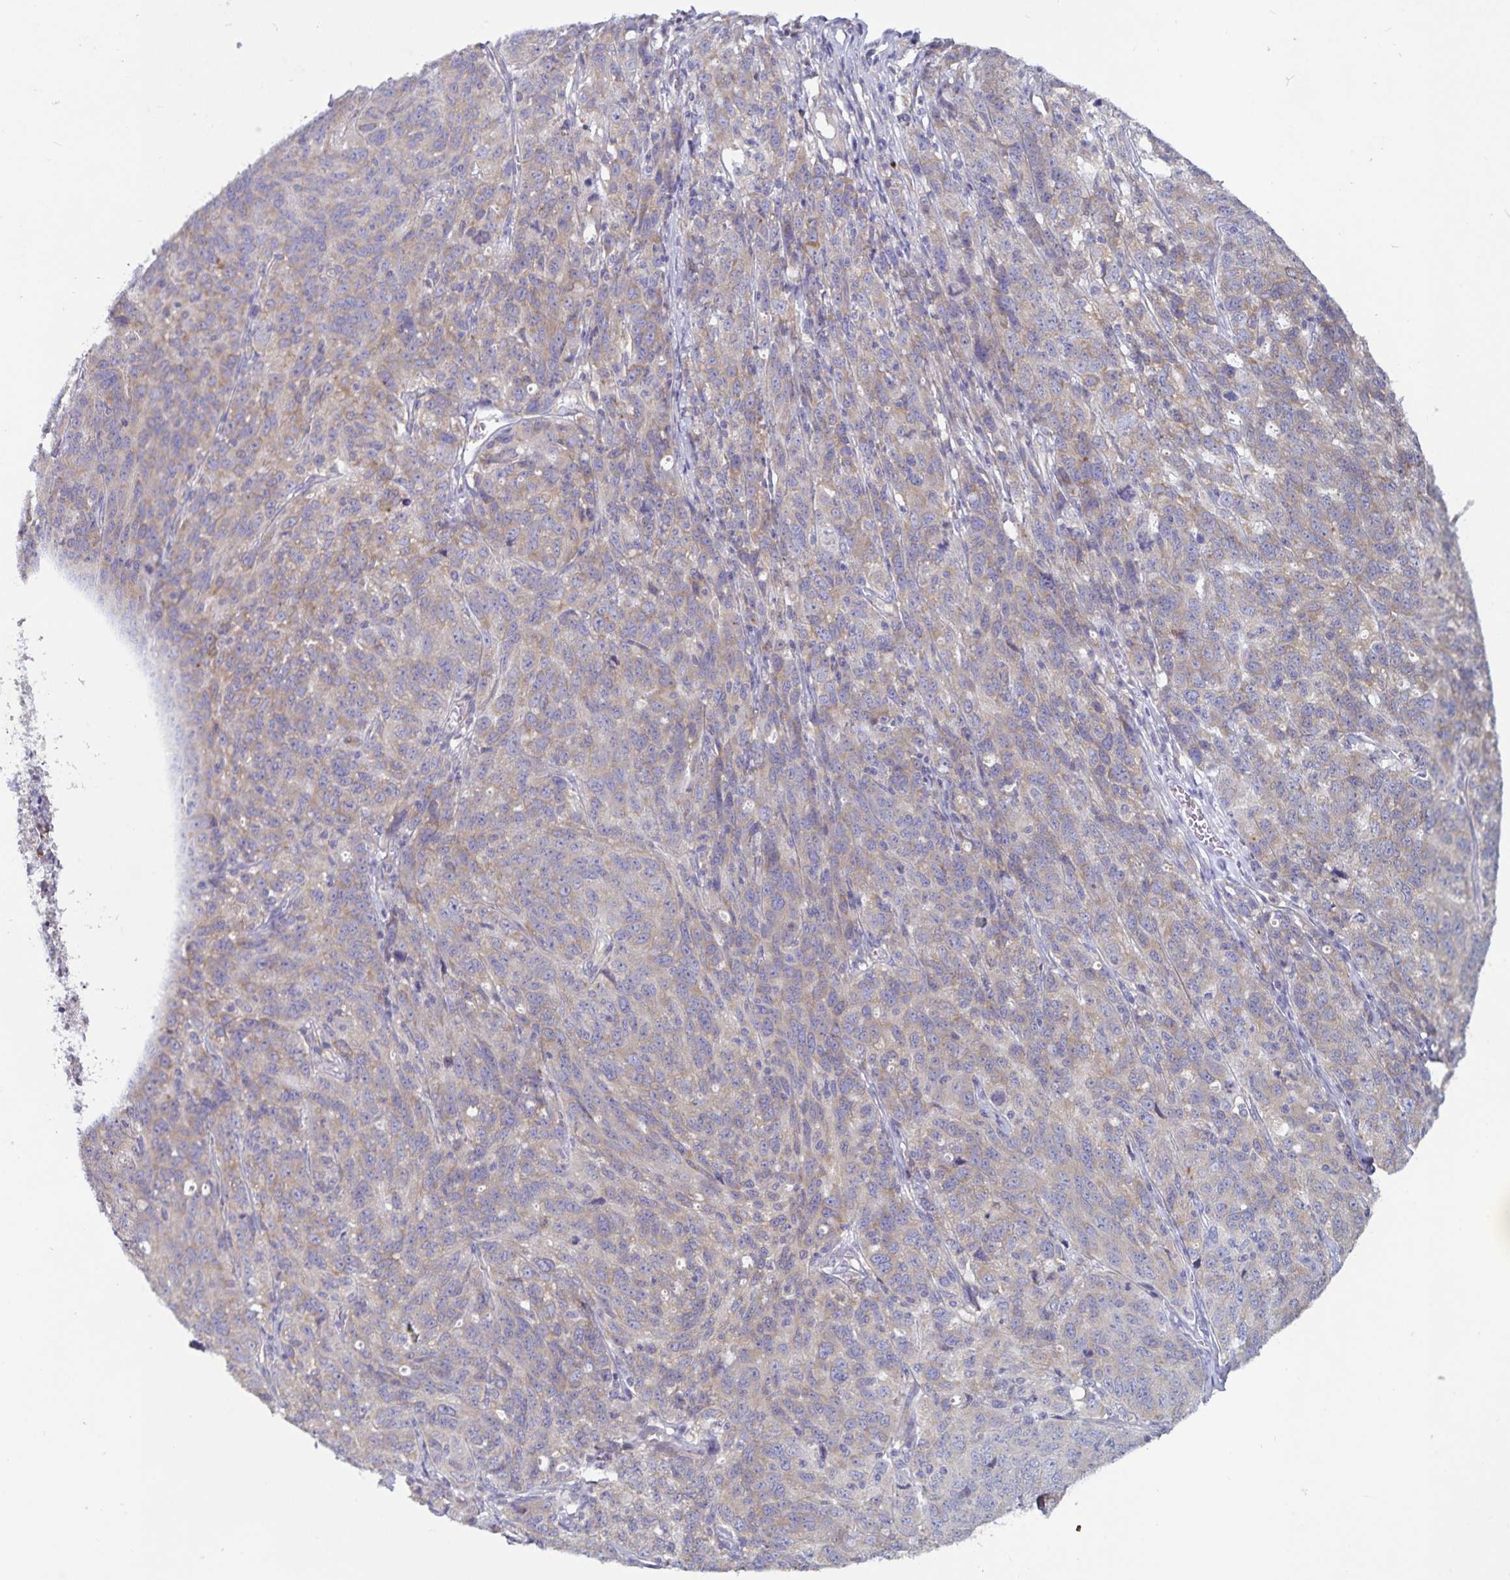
{"staining": {"intensity": "weak", "quantity": "25%-75%", "location": "cytoplasmic/membranous"}, "tissue": "ovarian cancer", "cell_type": "Tumor cells", "image_type": "cancer", "snomed": [{"axis": "morphology", "description": "Cystadenocarcinoma, serous, NOS"}, {"axis": "topography", "description": "Ovary"}], "caption": "Ovarian serous cystadenocarcinoma was stained to show a protein in brown. There is low levels of weak cytoplasmic/membranous positivity in approximately 25%-75% of tumor cells. (DAB (3,3'-diaminobenzidine) IHC, brown staining for protein, blue staining for nuclei).", "gene": "FAM120A", "patient": {"sex": "female", "age": 71}}